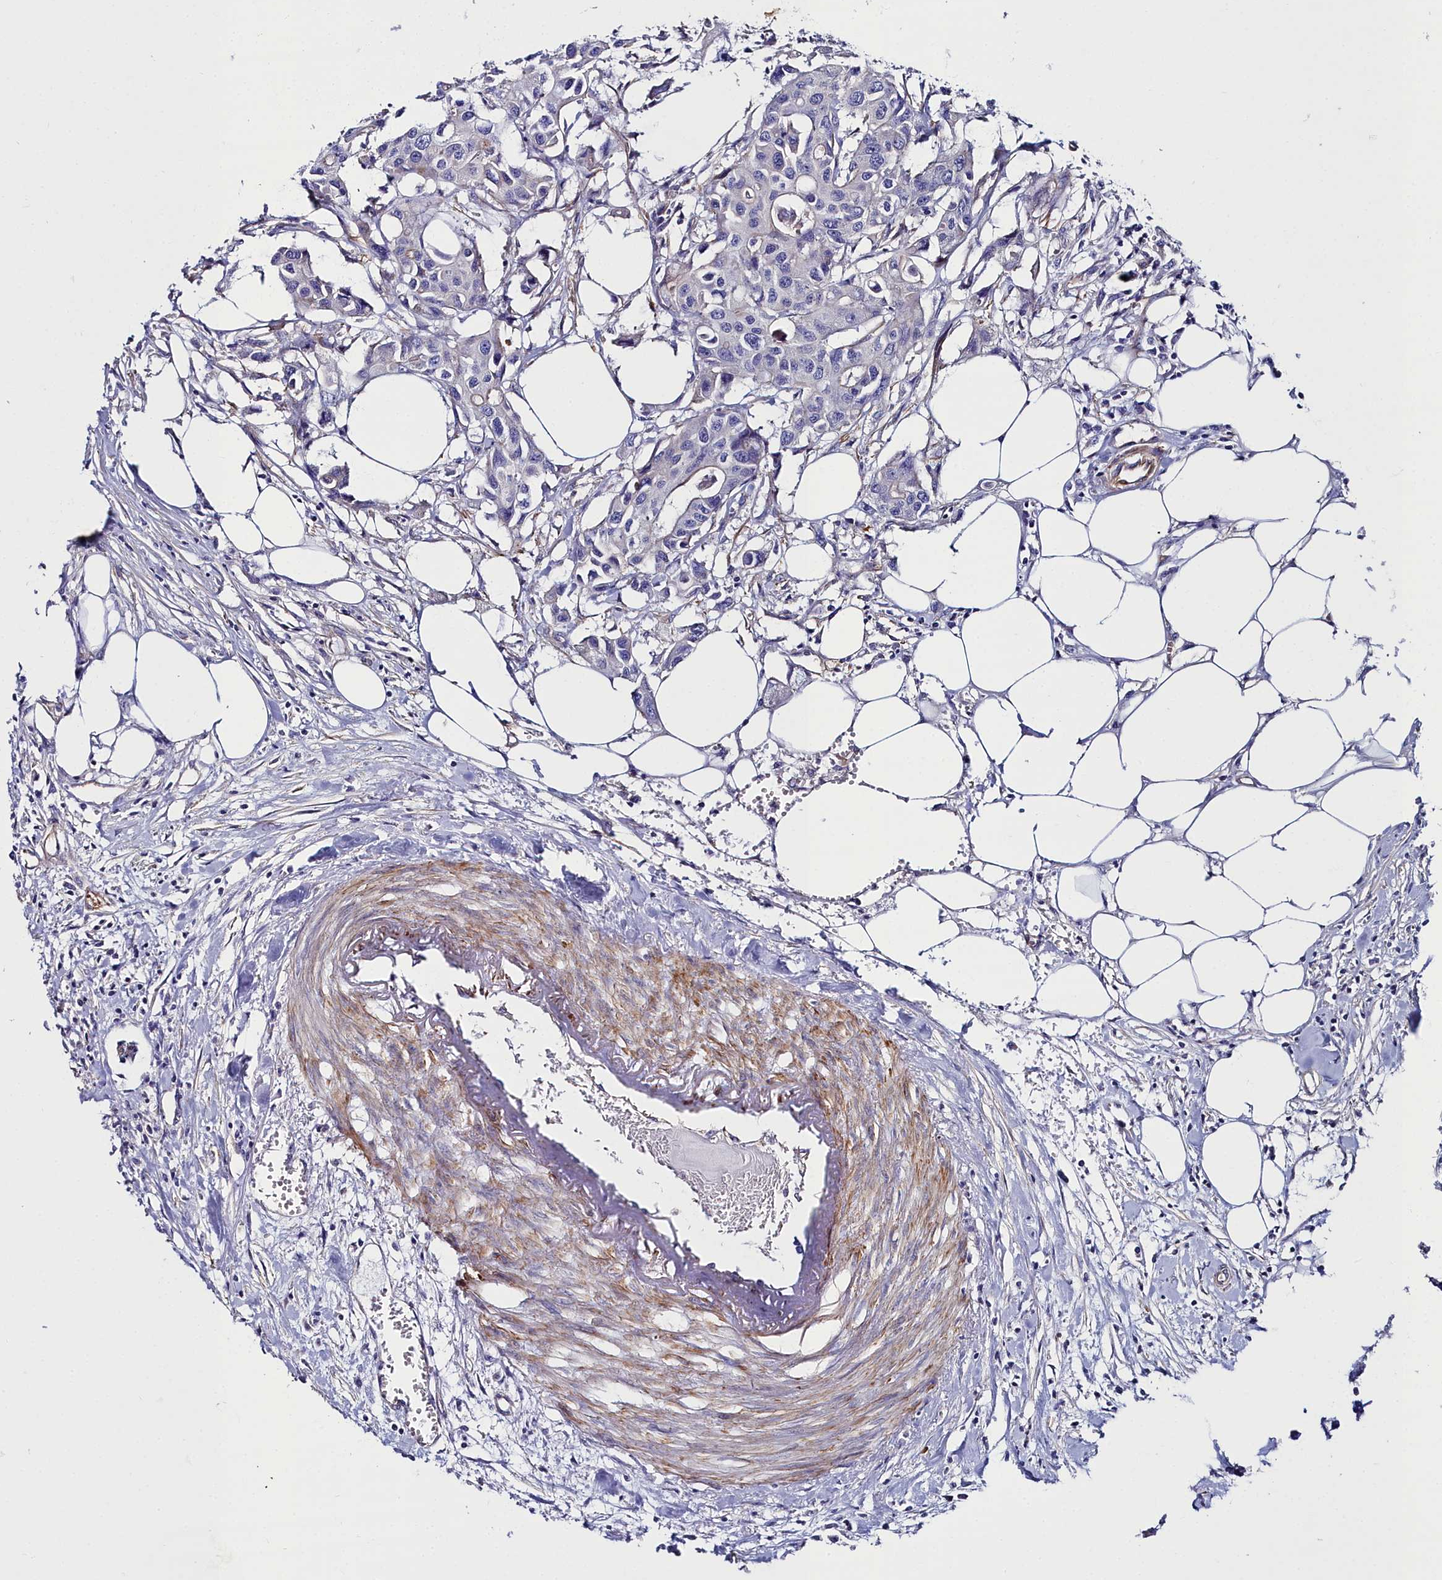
{"staining": {"intensity": "negative", "quantity": "none", "location": "none"}, "tissue": "colorectal cancer", "cell_type": "Tumor cells", "image_type": "cancer", "snomed": [{"axis": "morphology", "description": "Adenocarcinoma, NOS"}, {"axis": "topography", "description": "Colon"}], "caption": "Colorectal adenocarcinoma was stained to show a protein in brown. There is no significant expression in tumor cells. (DAB (3,3'-diaminobenzidine) immunohistochemistry visualized using brightfield microscopy, high magnification).", "gene": "FADS3", "patient": {"sex": "male", "age": 77}}